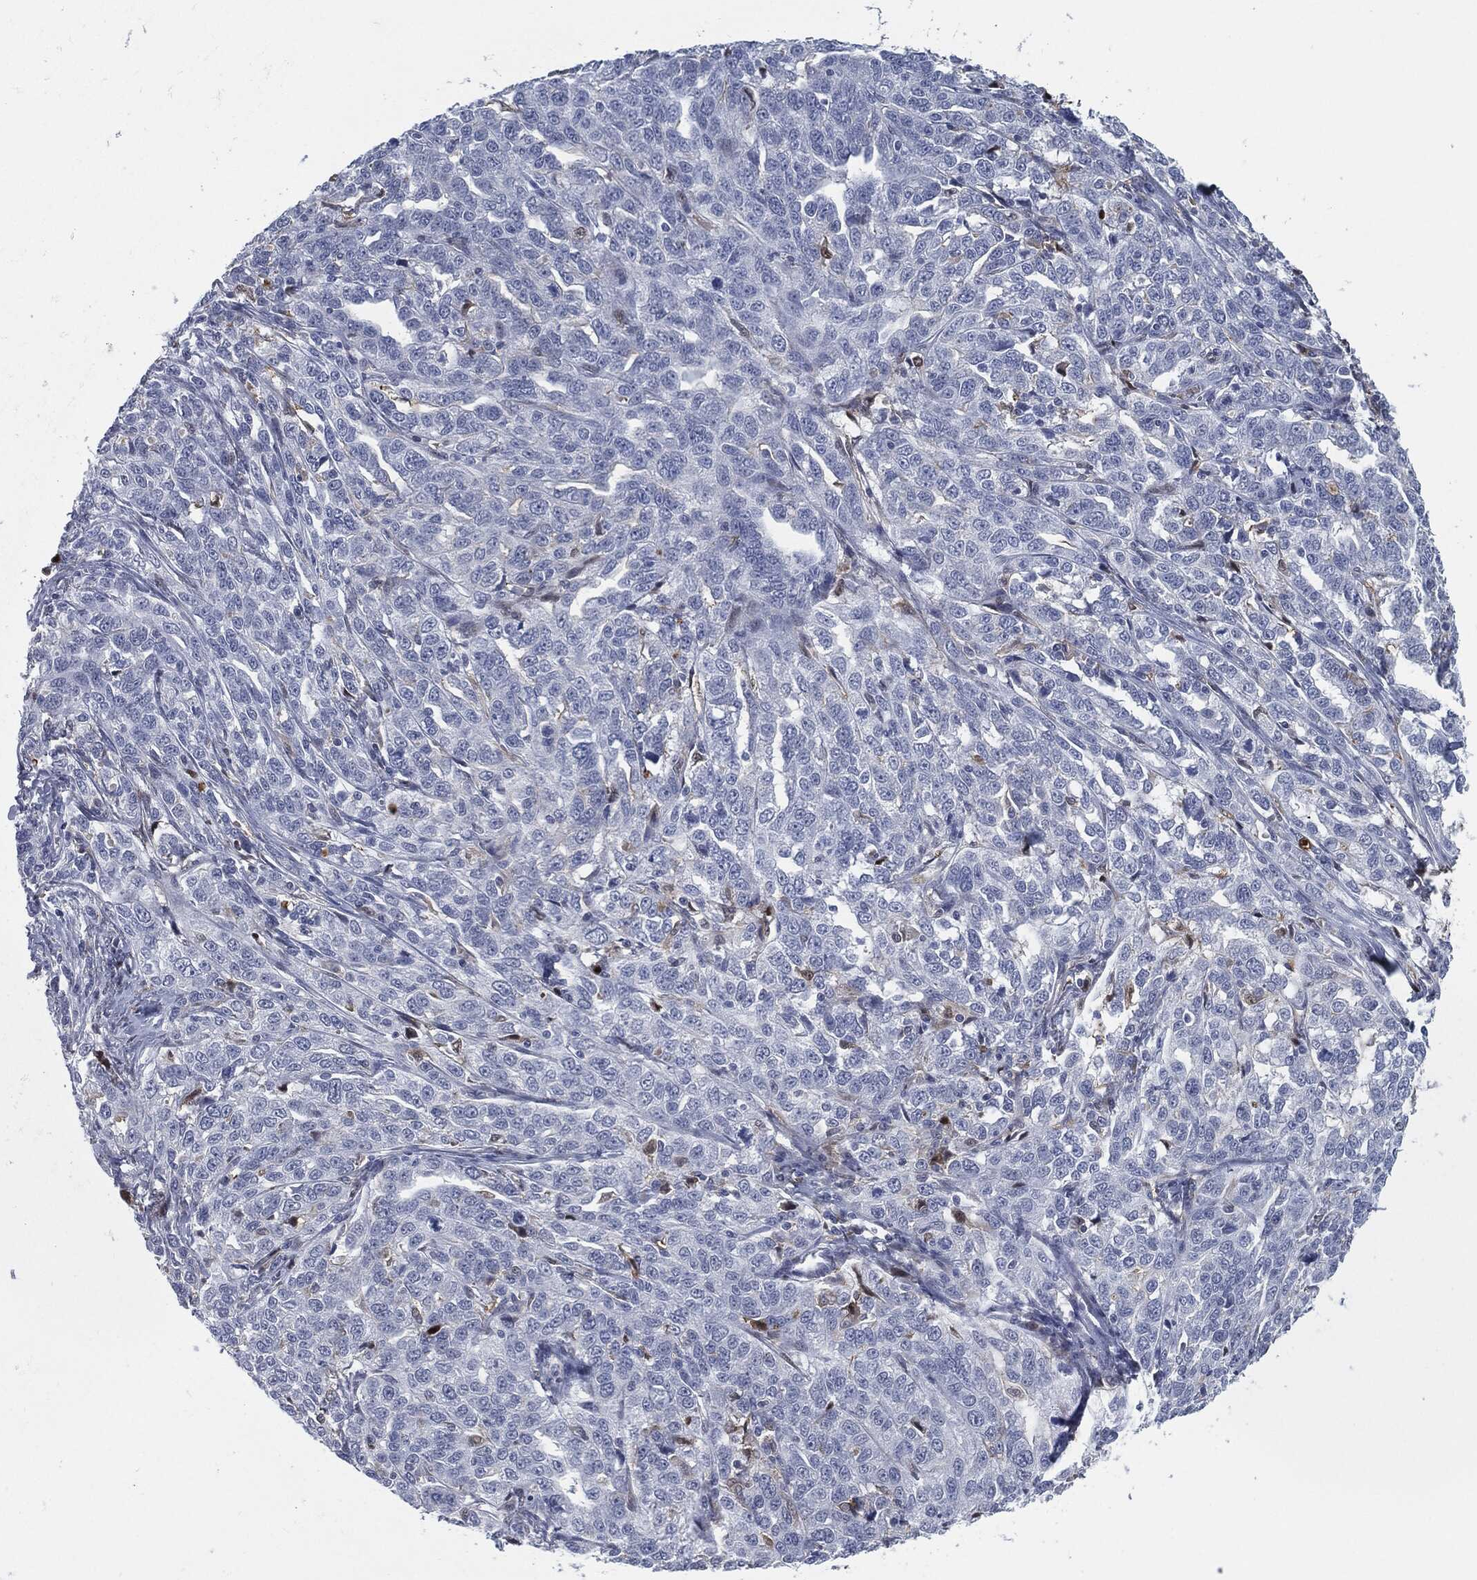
{"staining": {"intensity": "negative", "quantity": "none", "location": "none"}, "tissue": "ovarian cancer", "cell_type": "Tumor cells", "image_type": "cancer", "snomed": [{"axis": "morphology", "description": "Cystadenocarcinoma, serous, NOS"}, {"axis": "topography", "description": "Ovary"}], "caption": "The IHC photomicrograph has no significant positivity in tumor cells of ovarian cancer tissue.", "gene": "PROM1", "patient": {"sex": "female", "age": 71}}